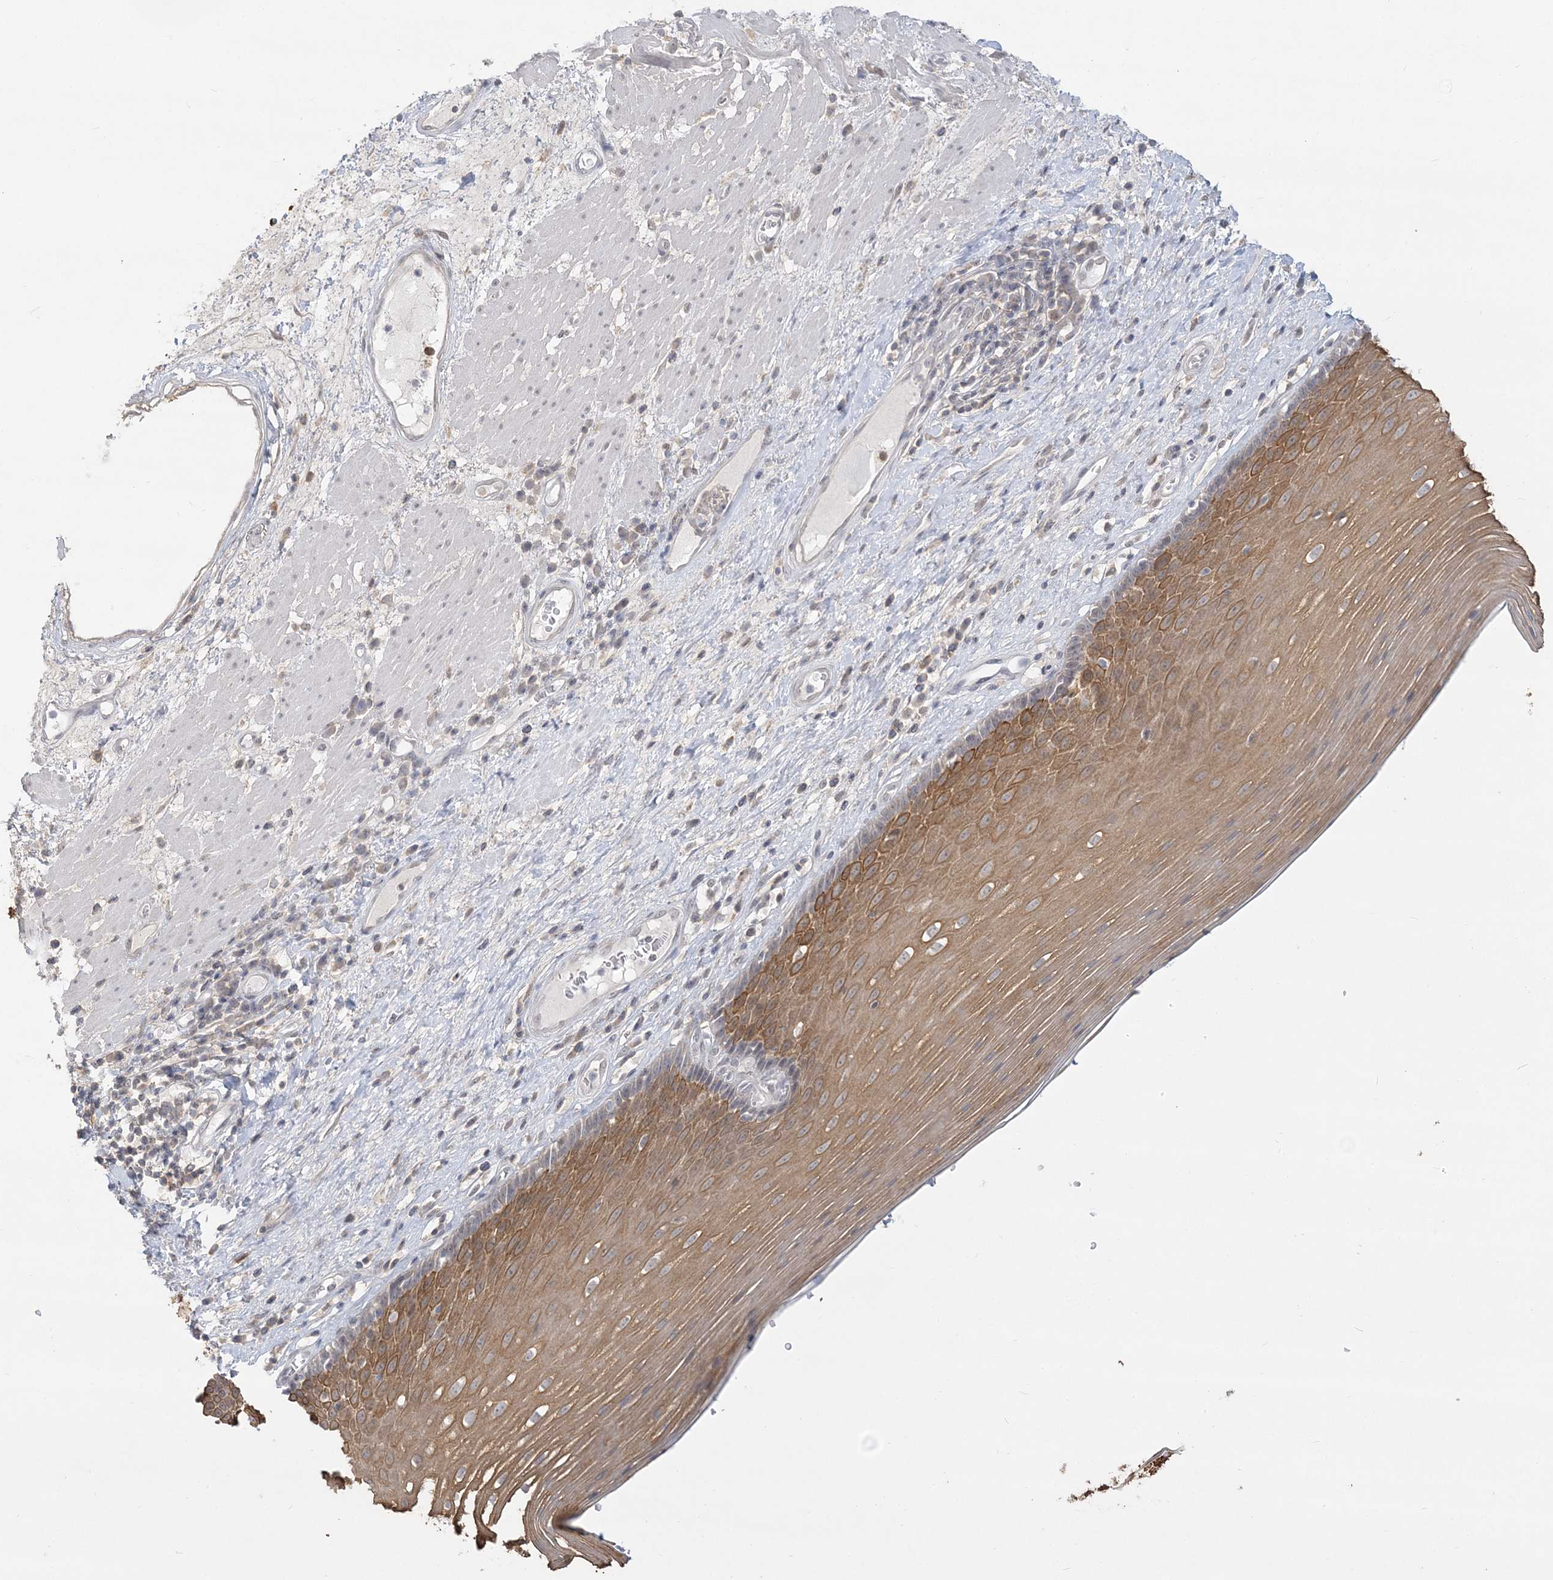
{"staining": {"intensity": "moderate", "quantity": ">75%", "location": "cytoplasmic/membranous"}, "tissue": "esophagus", "cell_type": "Squamous epithelial cells", "image_type": "normal", "snomed": [{"axis": "morphology", "description": "Normal tissue, NOS"}, {"axis": "topography", "description": "Esophagus"}], "caption": "Immunohistochemical staining of normal esophagus demonstrates moderate cytoplasmic/membranous protein staining in about >75% of squamous epithelial cells.", "gene": "ANKS1A", "patient": {"sex": "male", "age": 62}}